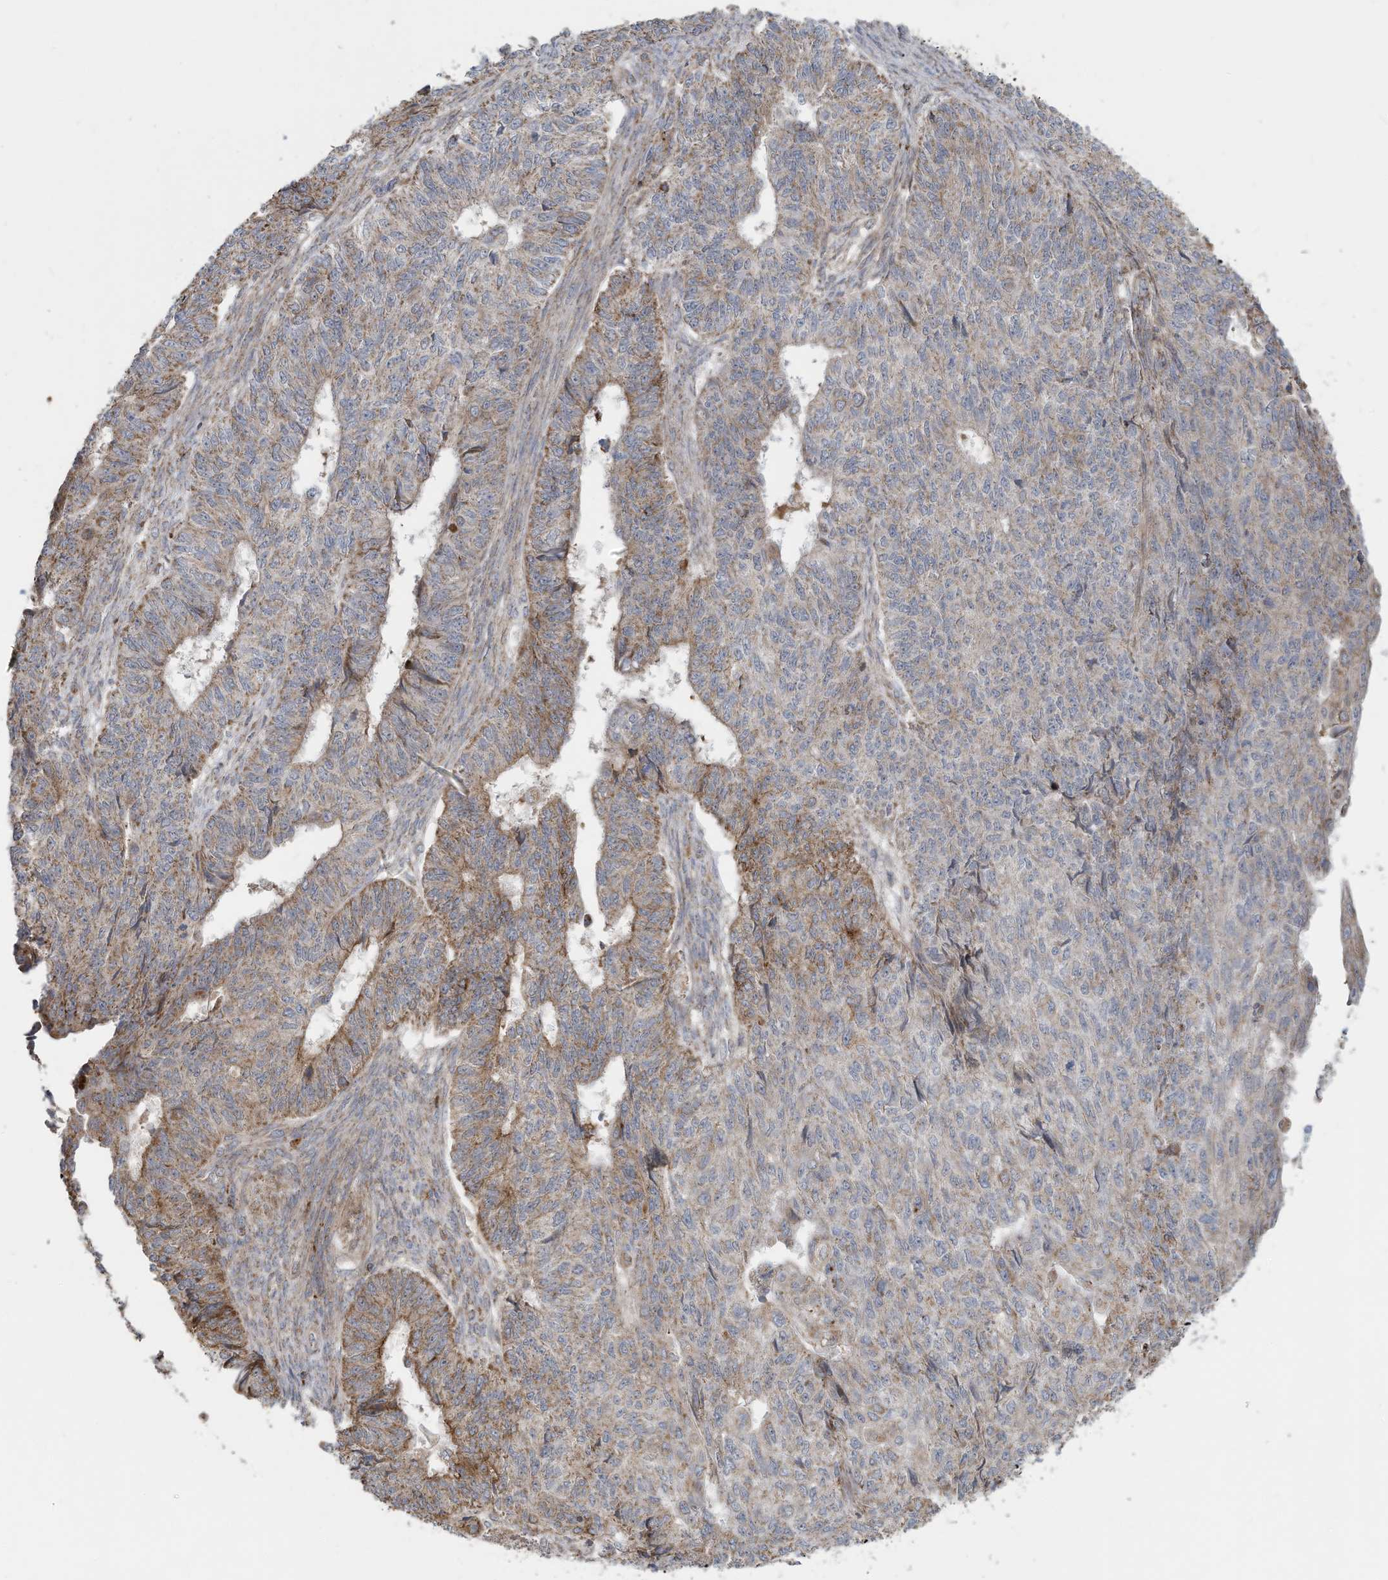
{"staining": {"intensity": "moderate", "quantity": "<25%", "location": "cytoplasmic/membranous"}, "tissue": "endometrial cancer", "cell_type": "Tumor cells", "image_type": "cancer", "snomed": [{"axis": "morphology", "description": "Adenocarcinoma, NOS"}, {"axis": "topography", "description": "Endometrium"}], "caption": "This photomicrograph shows immunohistochemistry (IHC) staining of human endometrial cancer (adenocarcinoma), with low moderate cytoplasmic/membranous staining in approximately <25% of tumor cells.", "gene": "C2orf74", "patient": {"sex": "female", "age": 32}}